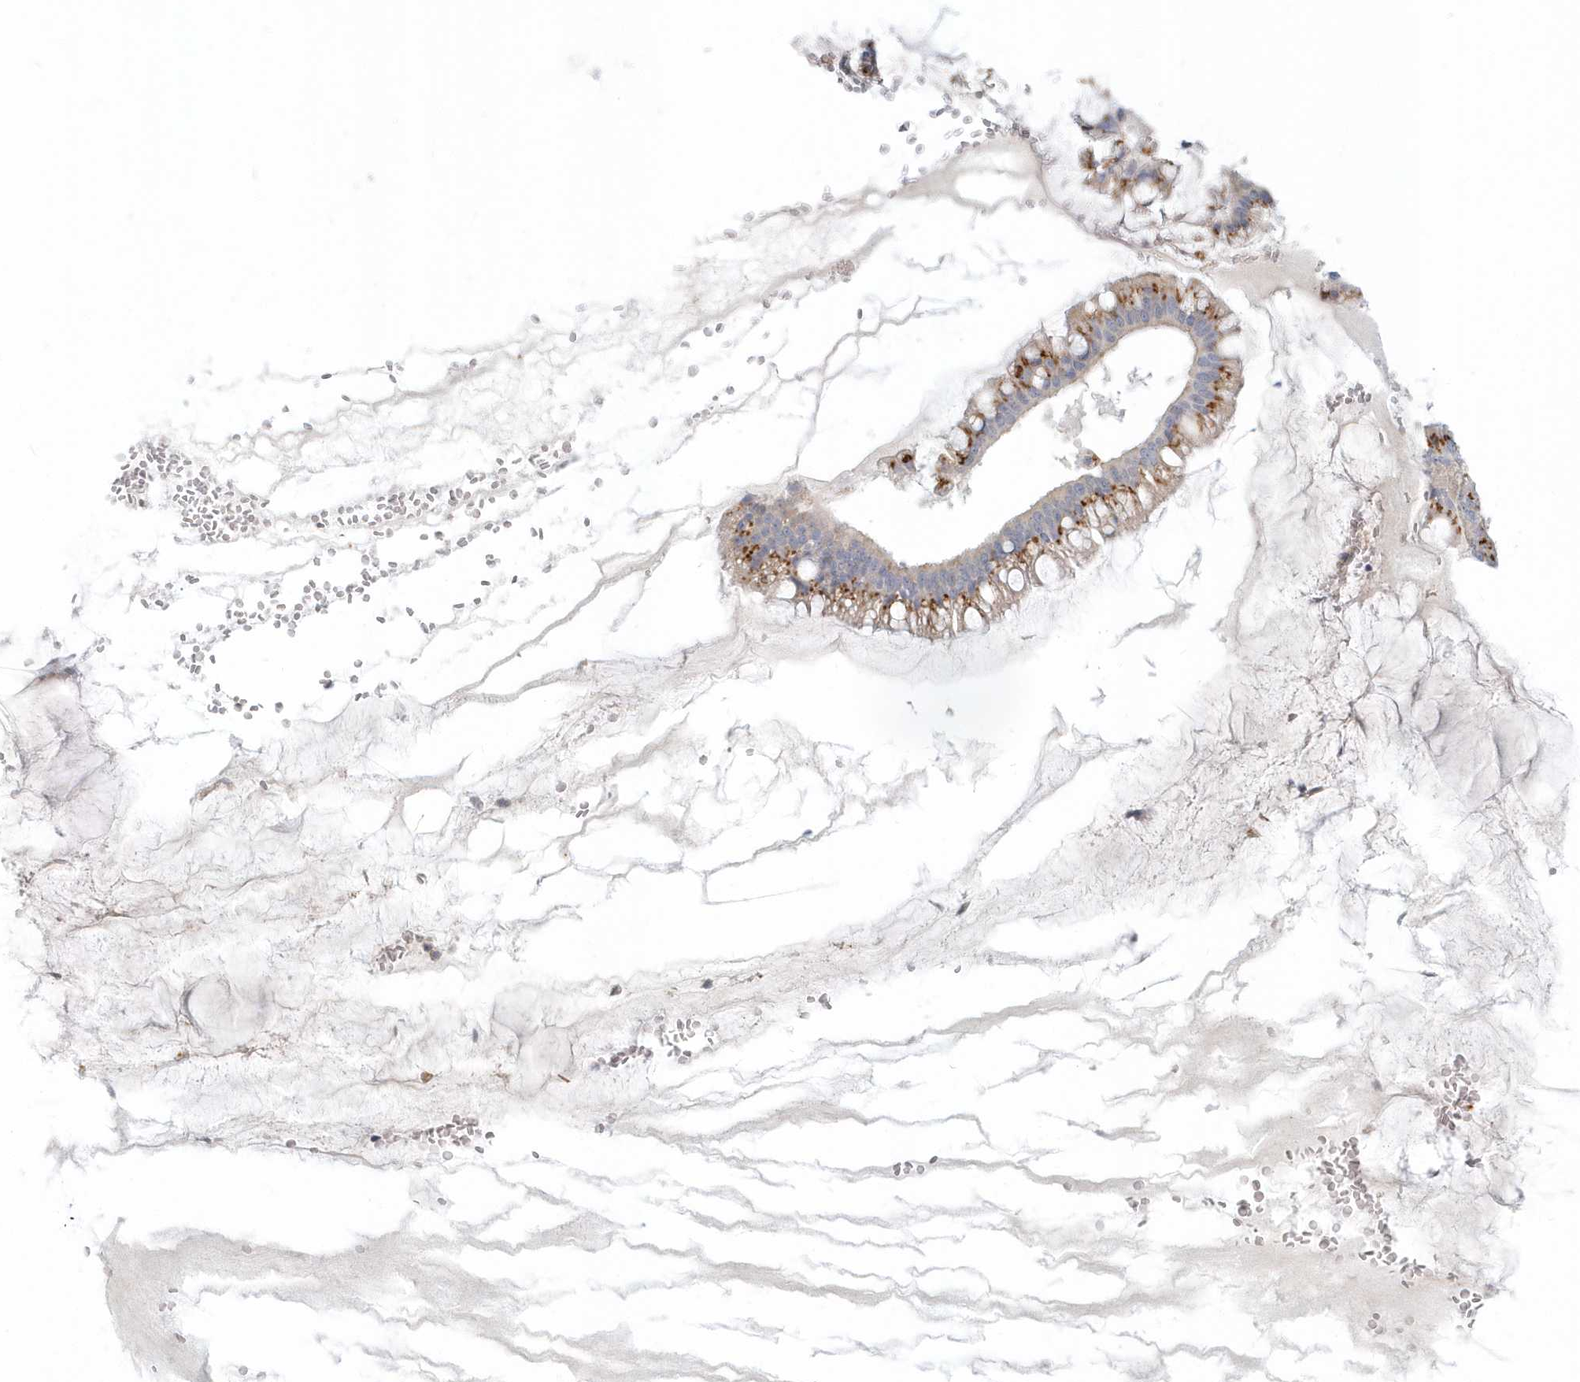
{"staining": {"intensity": "moderate", "quantity": ">75%", "location": "cytoplasmic/membranous"}, "tissue": "ovarian cancer", "cell_type": "Tumor cells", "image_type": "cancer", "snomed": [{"axis": "morphology", "description": "Cystadenocarcinoma, mucinous, NOS"}, {"axis": "topography", "description": "Ovary"}], "caption": "The photomicrograph demonstrates immunohistochemical staining of mucinous cystadenocarcinoma (ovarian). There is moderate cytoplasmic/membranous expression is appreciated in approximately >75% of tumor cells.", "gene": "NAPB", "patient": {"sex": "female", "age": 73}}